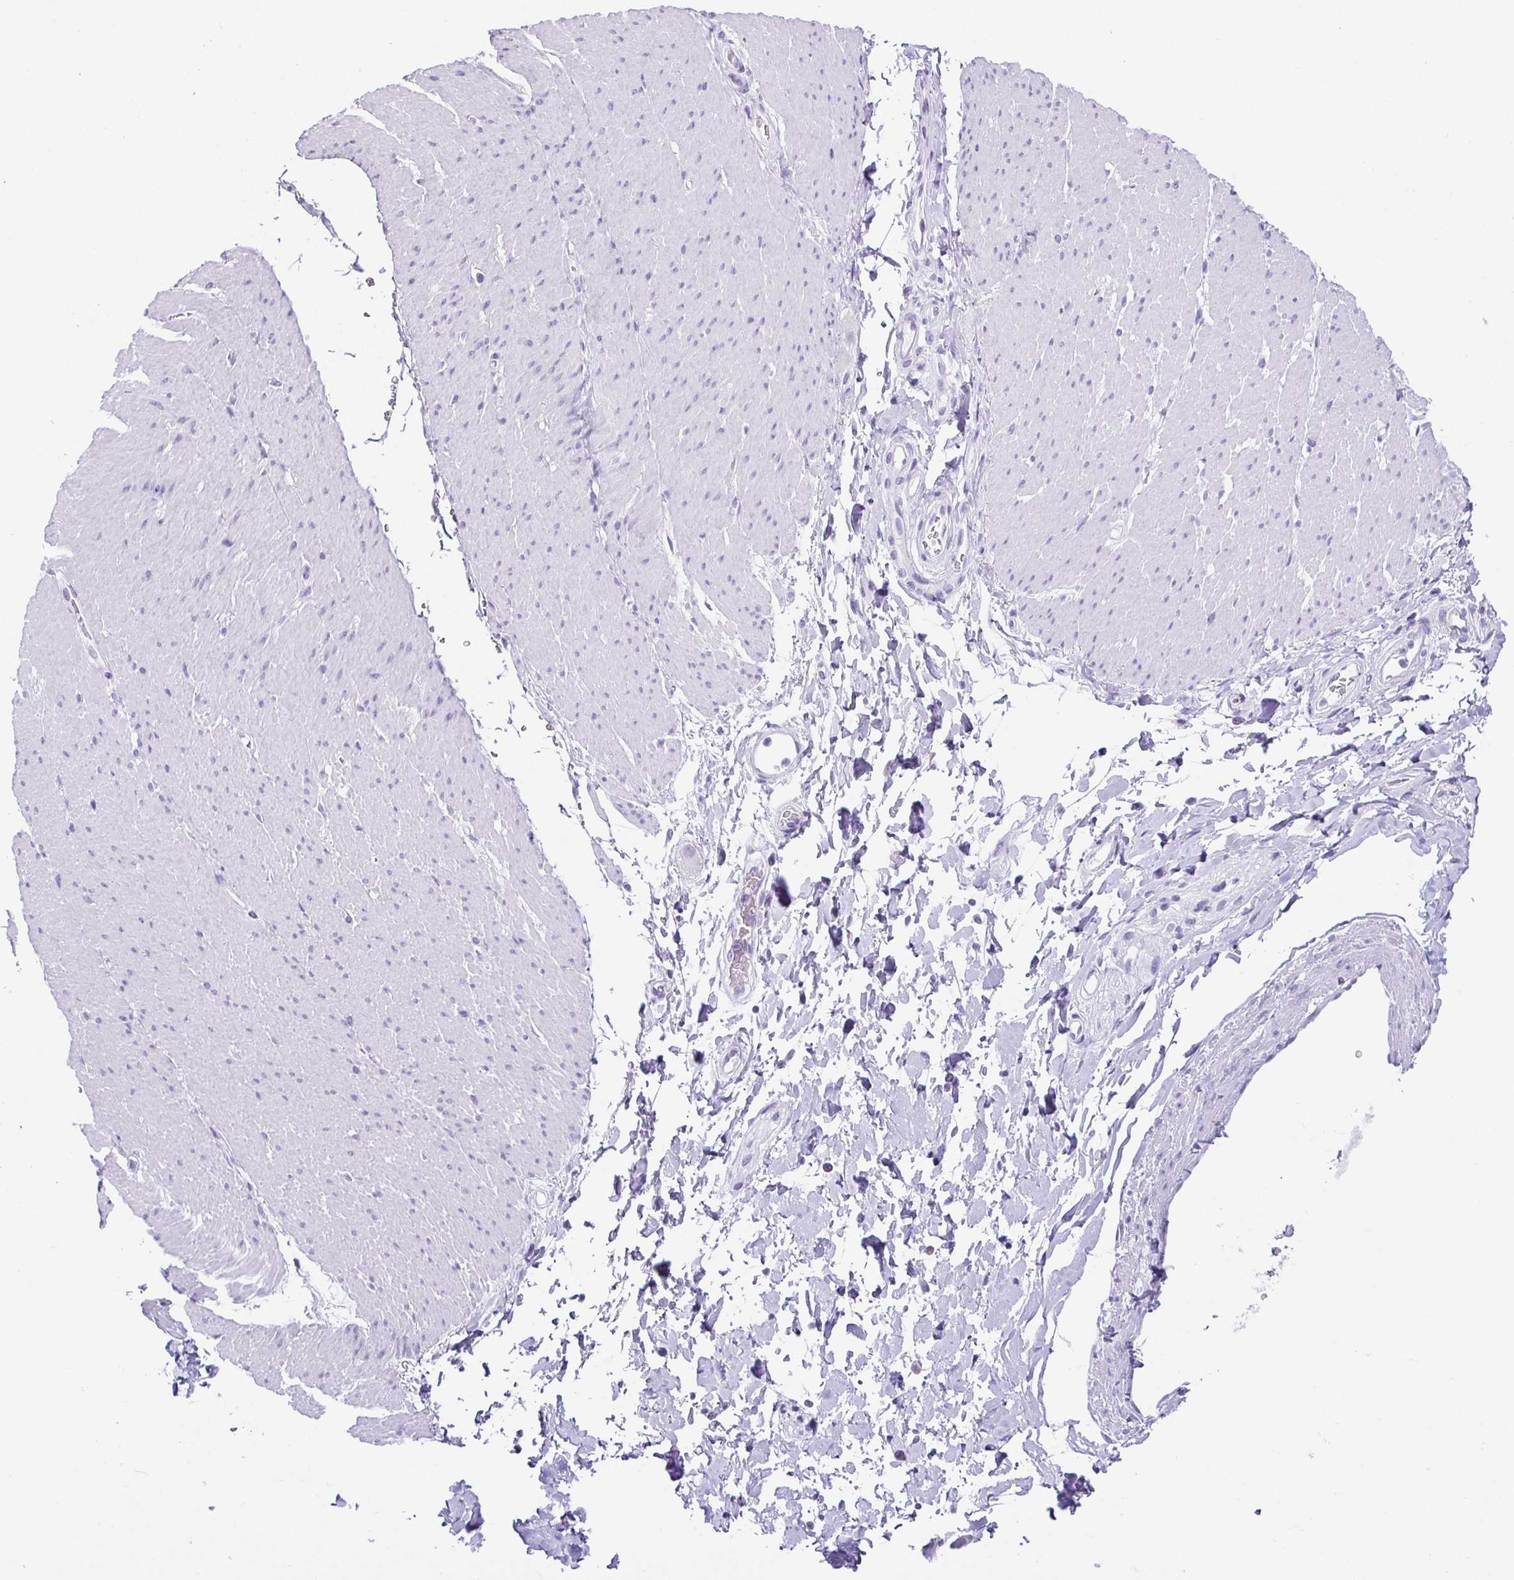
{"staining": {"intensity": "negative", "quantity": "none", "location": "none"}, "tissue": "smooth muscle", "cell_type": "Smooth muscle cells", "image_type": "normal", "snomed": [{"axis": "morphology", "description": "Normal tissue, NOS"}, {"axis": "topography", "description": "Smooth muscle"}, {"axis": "topography", "description": "Rectum"}], "caption": "The image shows no staining of smooth muscle cells in normal smooth muscle. (Brightfield microscopy of DAB immunohistochemistry at high magnification).", "gene": "ESX1", "patient": {"sex": "male", "age": 53}}